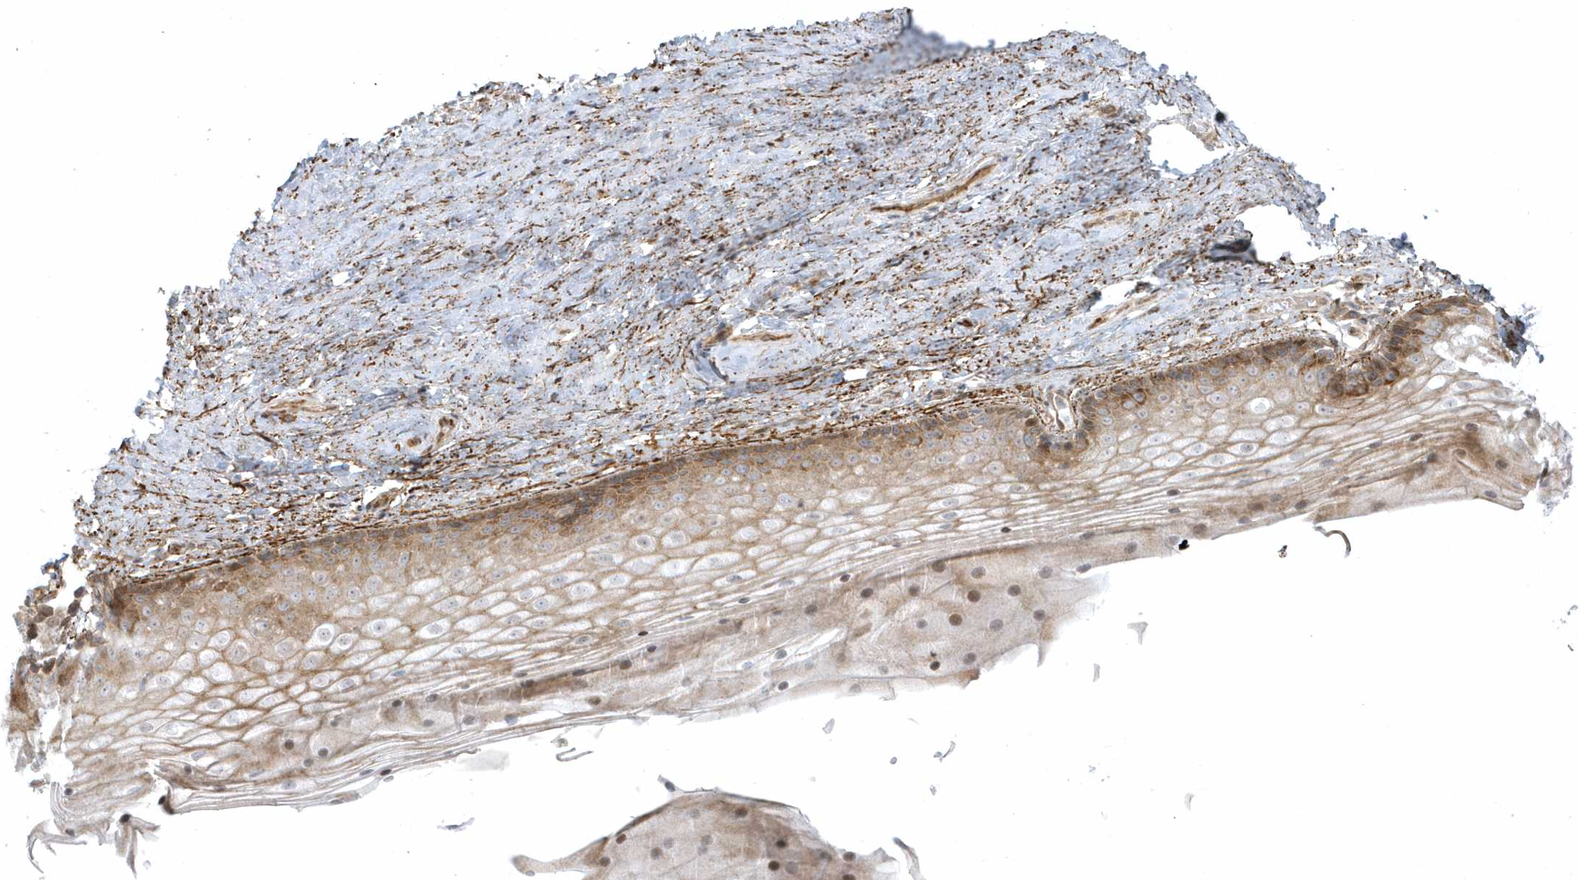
{"staining": {"intensity": "moderate", "quantity": ">75%", "location": "cytoplasmic/membranous,nuclear"}, "tissue": "vagina", "cell_type": "Squamous epithelial cells", "image_type": "normal", "snomed": [{"axis": "morphology", "description": "Normal tissue, NOS"}, {"axis": "topography", "description": "Vagina"}], "caption": "Benign vagina exhibits moderate cytoplasmic/membranous,nuclear staining in about >75% of squamous epithelial cells (DAB IHC with brightfield microscopy, high magnification)..", "gene": "MASP2", "patient": {"sex": "female", "age": 46}}